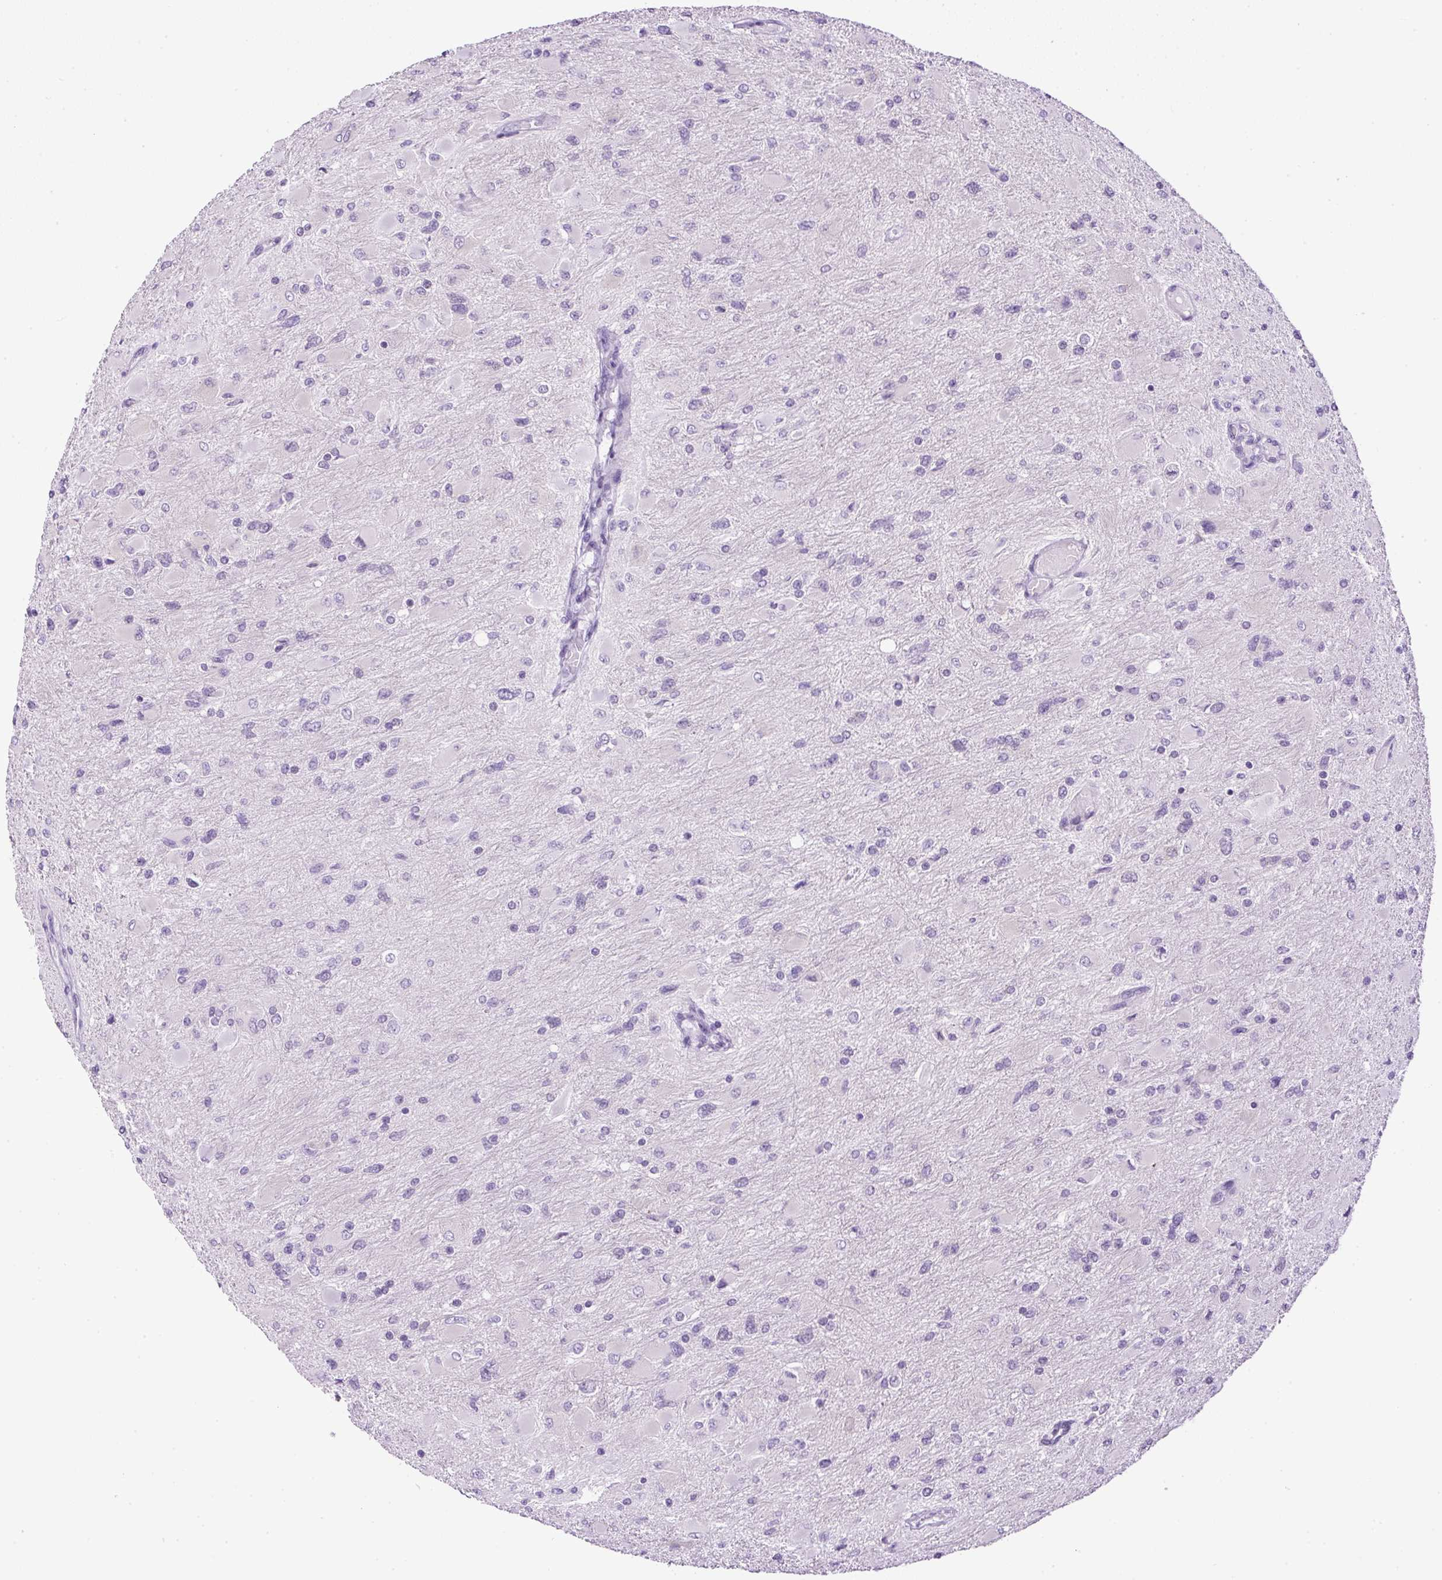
{"staining": {"intensity": "negative", "quantity": "none", "location": "none"}, "tissue": "glioma", "cell_type": "Tumor cells", "image_type": "cancer", "snomed": [{"axis": "morphology", "description": "Glioma, malignant, High grade"}, {"axis": "topography", "description": "Cerebral cortex"}], "caption": "Tumor cells show no significant protein positivity in malignant high-grade glioma.", "gene": "RHBDD2", "patient": {"sex": "female", "age": 36}}